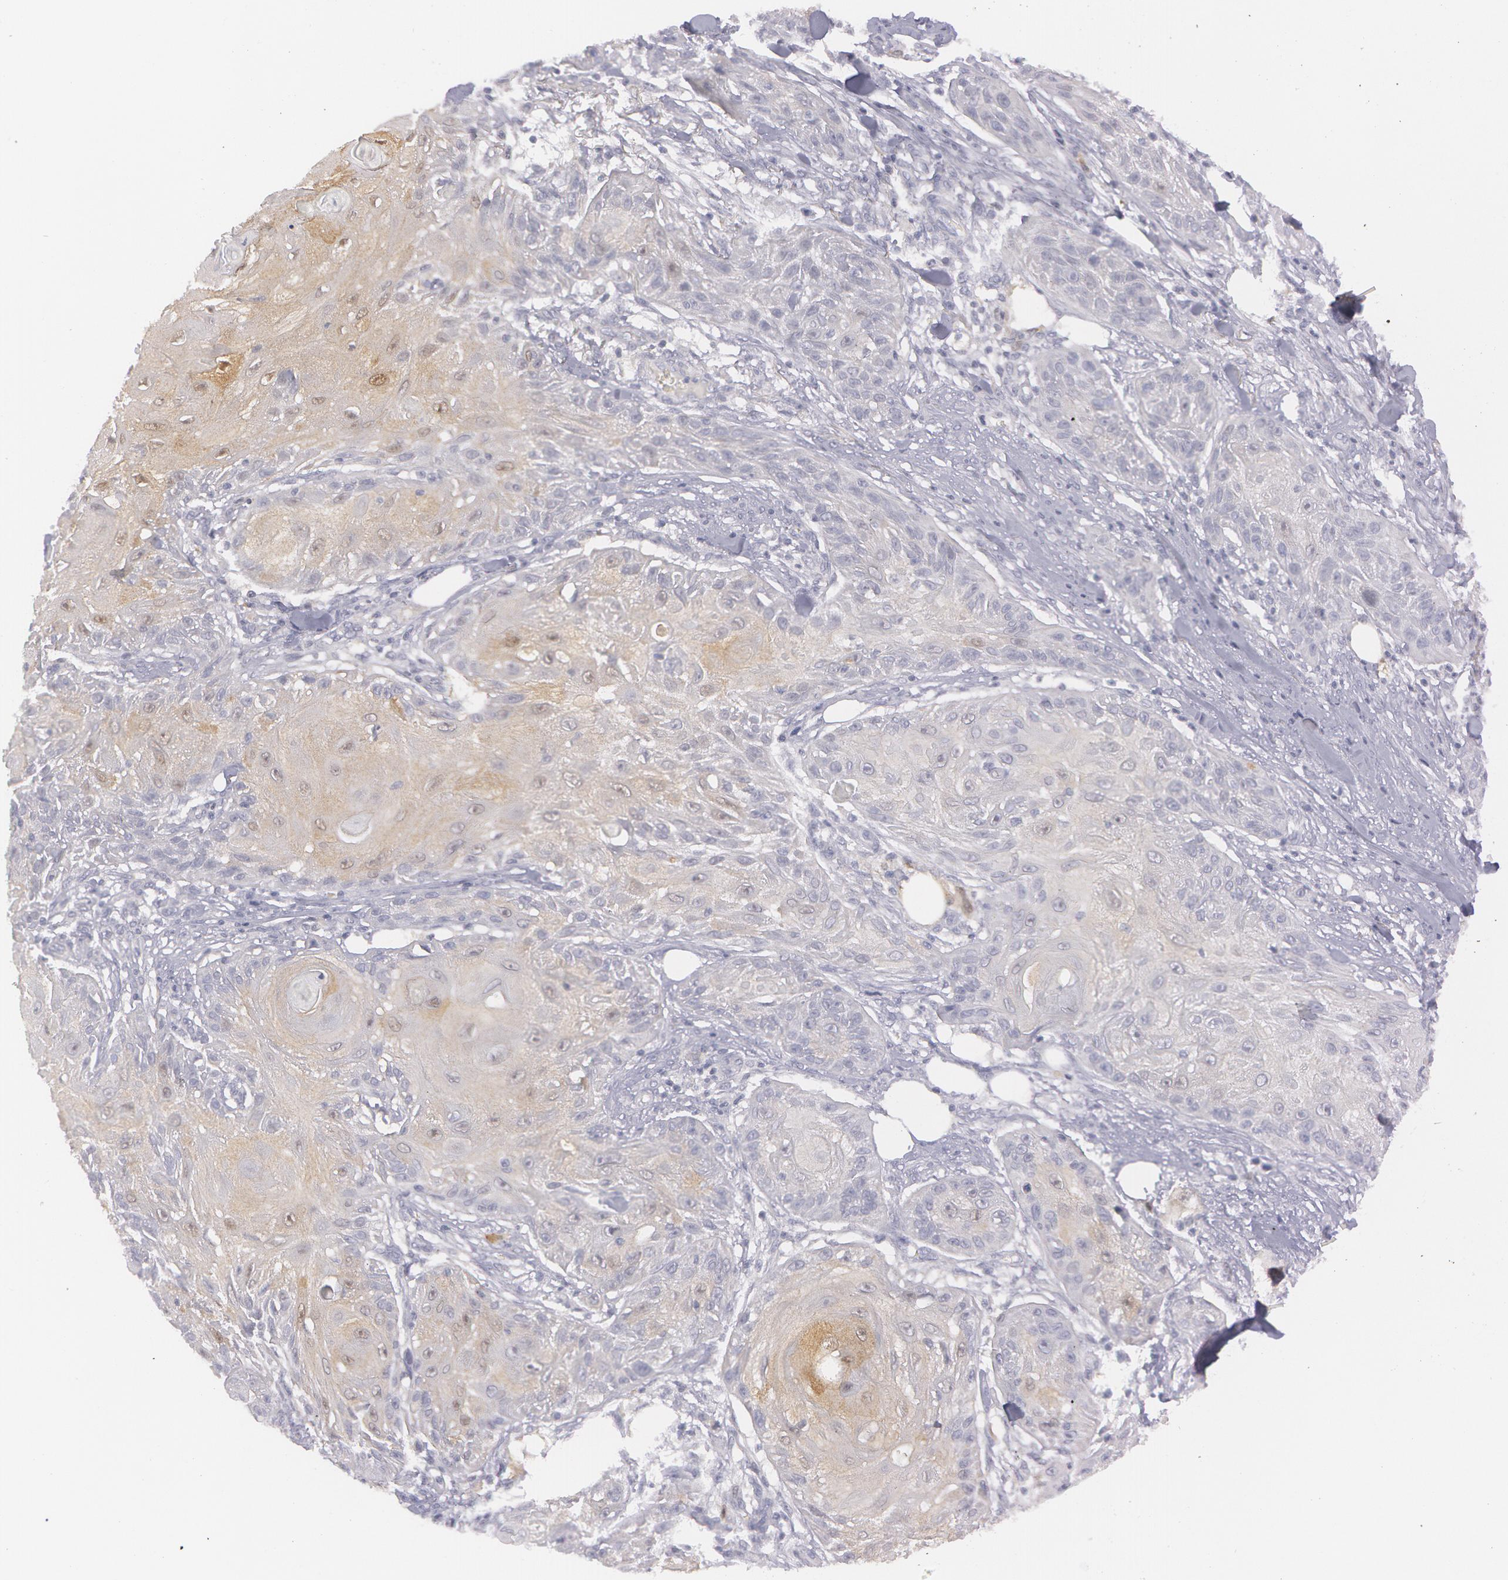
{"staining": {"intensity": "weak", "quantity": "<25%", "location": "cytoplasmic/membranous"}, "tissue": "skin cancer", "cell_type": "Tumor cells", "image_type": "cancer", "snomed": [{"axis": "morphology", "description": "Squamous cell carcinoma, NOS"}, {"axis": "topography", "description": "Skin"}], "caption": "This is an immunohistochemistry (IHC) image of human skin cancer (squamous cell carcinoma). There is no staining in tumor cells.", "gene": "IL1RN", "patient": {"sex": "female", "age": 88}}